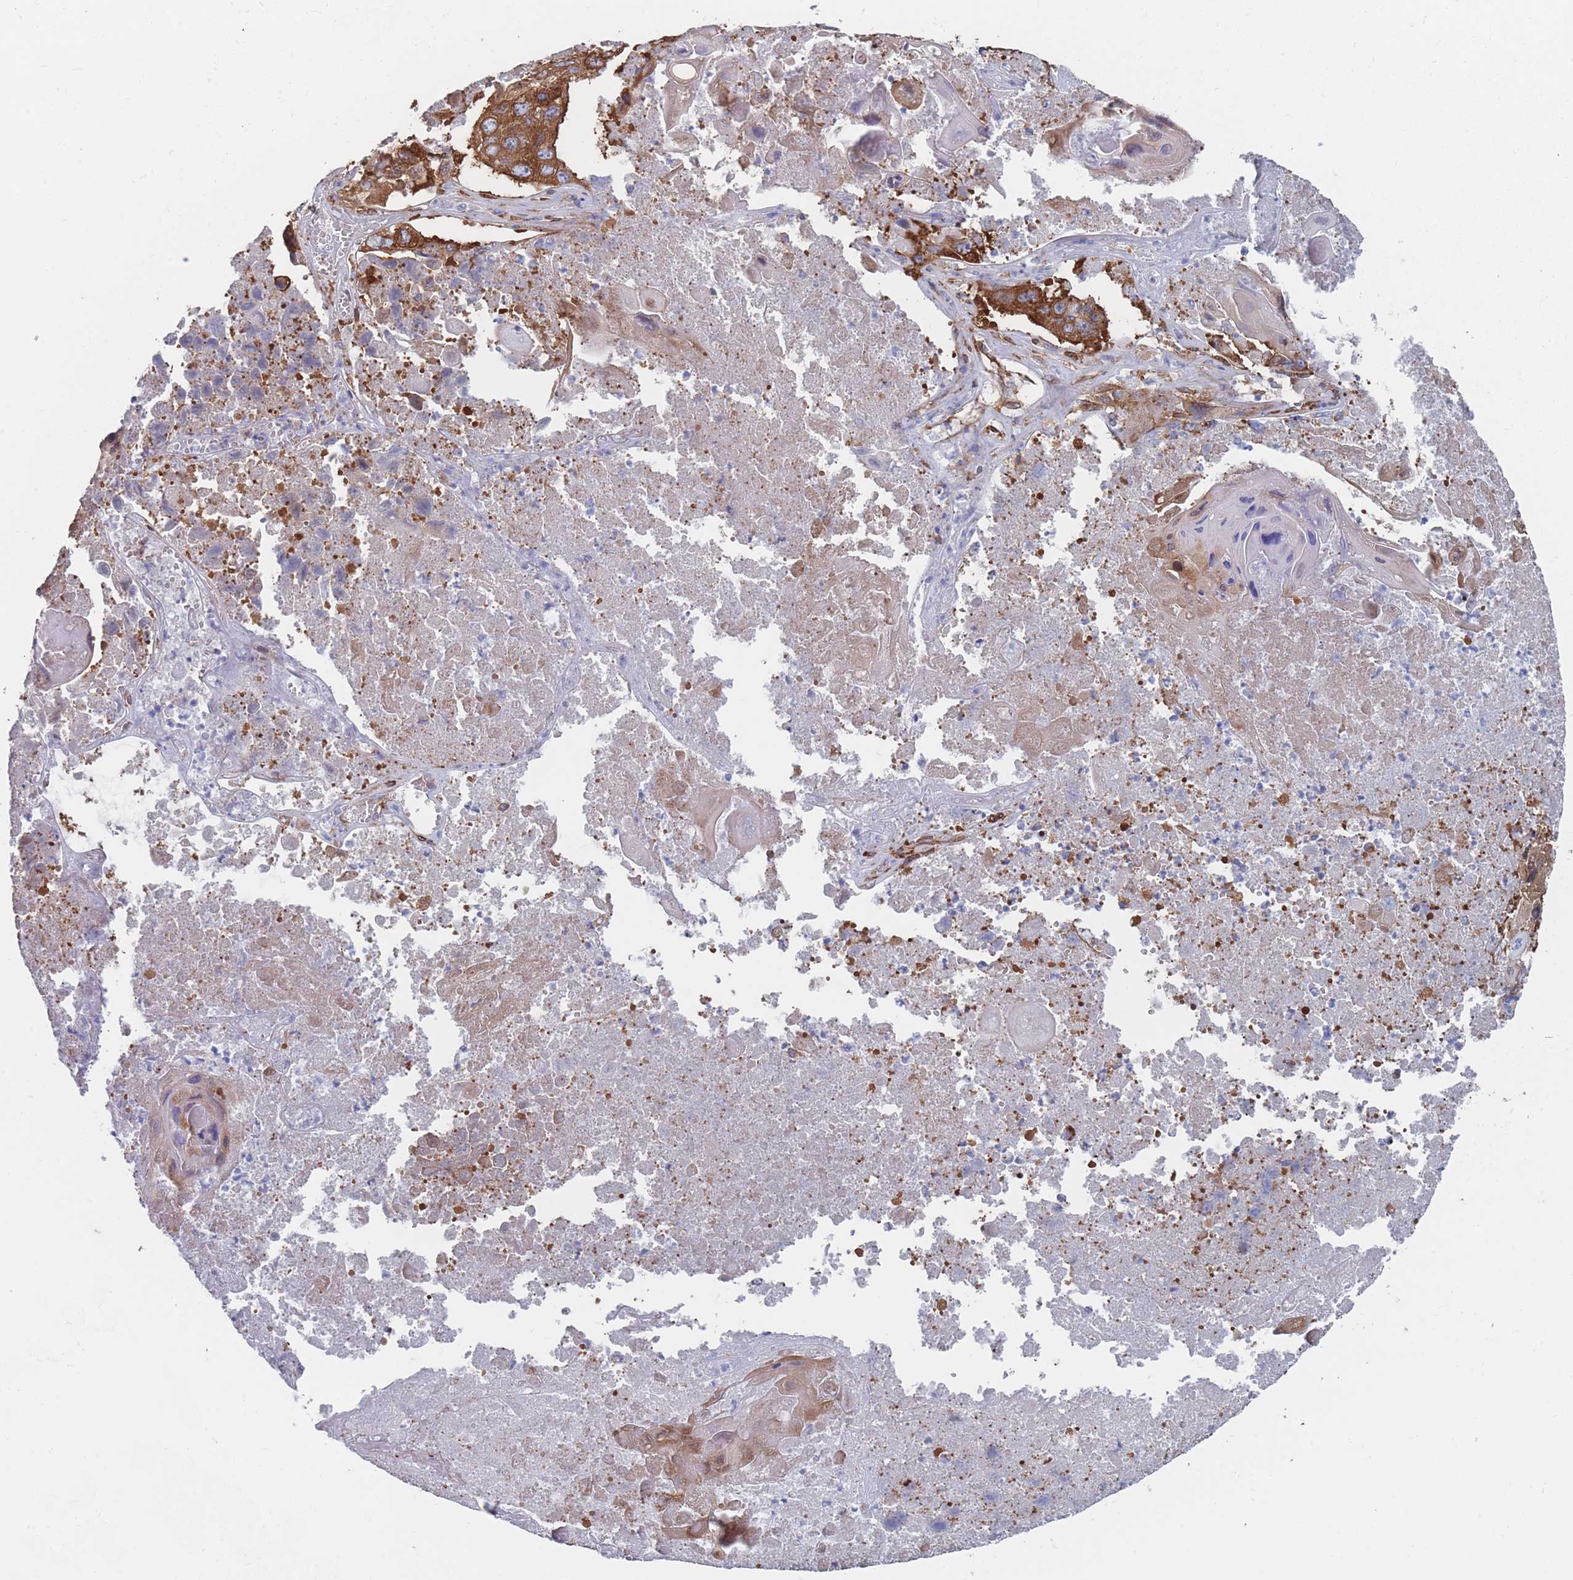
{"staining": {"intensity": "strong", "quantity": ">75%", "location": "cytoplasmic/membranous"}, "tissue": "lung cancer", "cell_type": "Tumor cells", "image_type": "cancer", "snomed": [{"axis": "morphology", "description": "Squamous cell carcinoma, NOS"}, {"axis": "topography", "description": "Lung"}], "caption": "This is a photomicrograph of IHC staining of lung cancer (squamous cell carcinoma), which shows strong staining in the cytoplasmic/membranous of tumor cells.", "gene": "EEF1B2", "patient": {"sex": "male", "age": 61}}